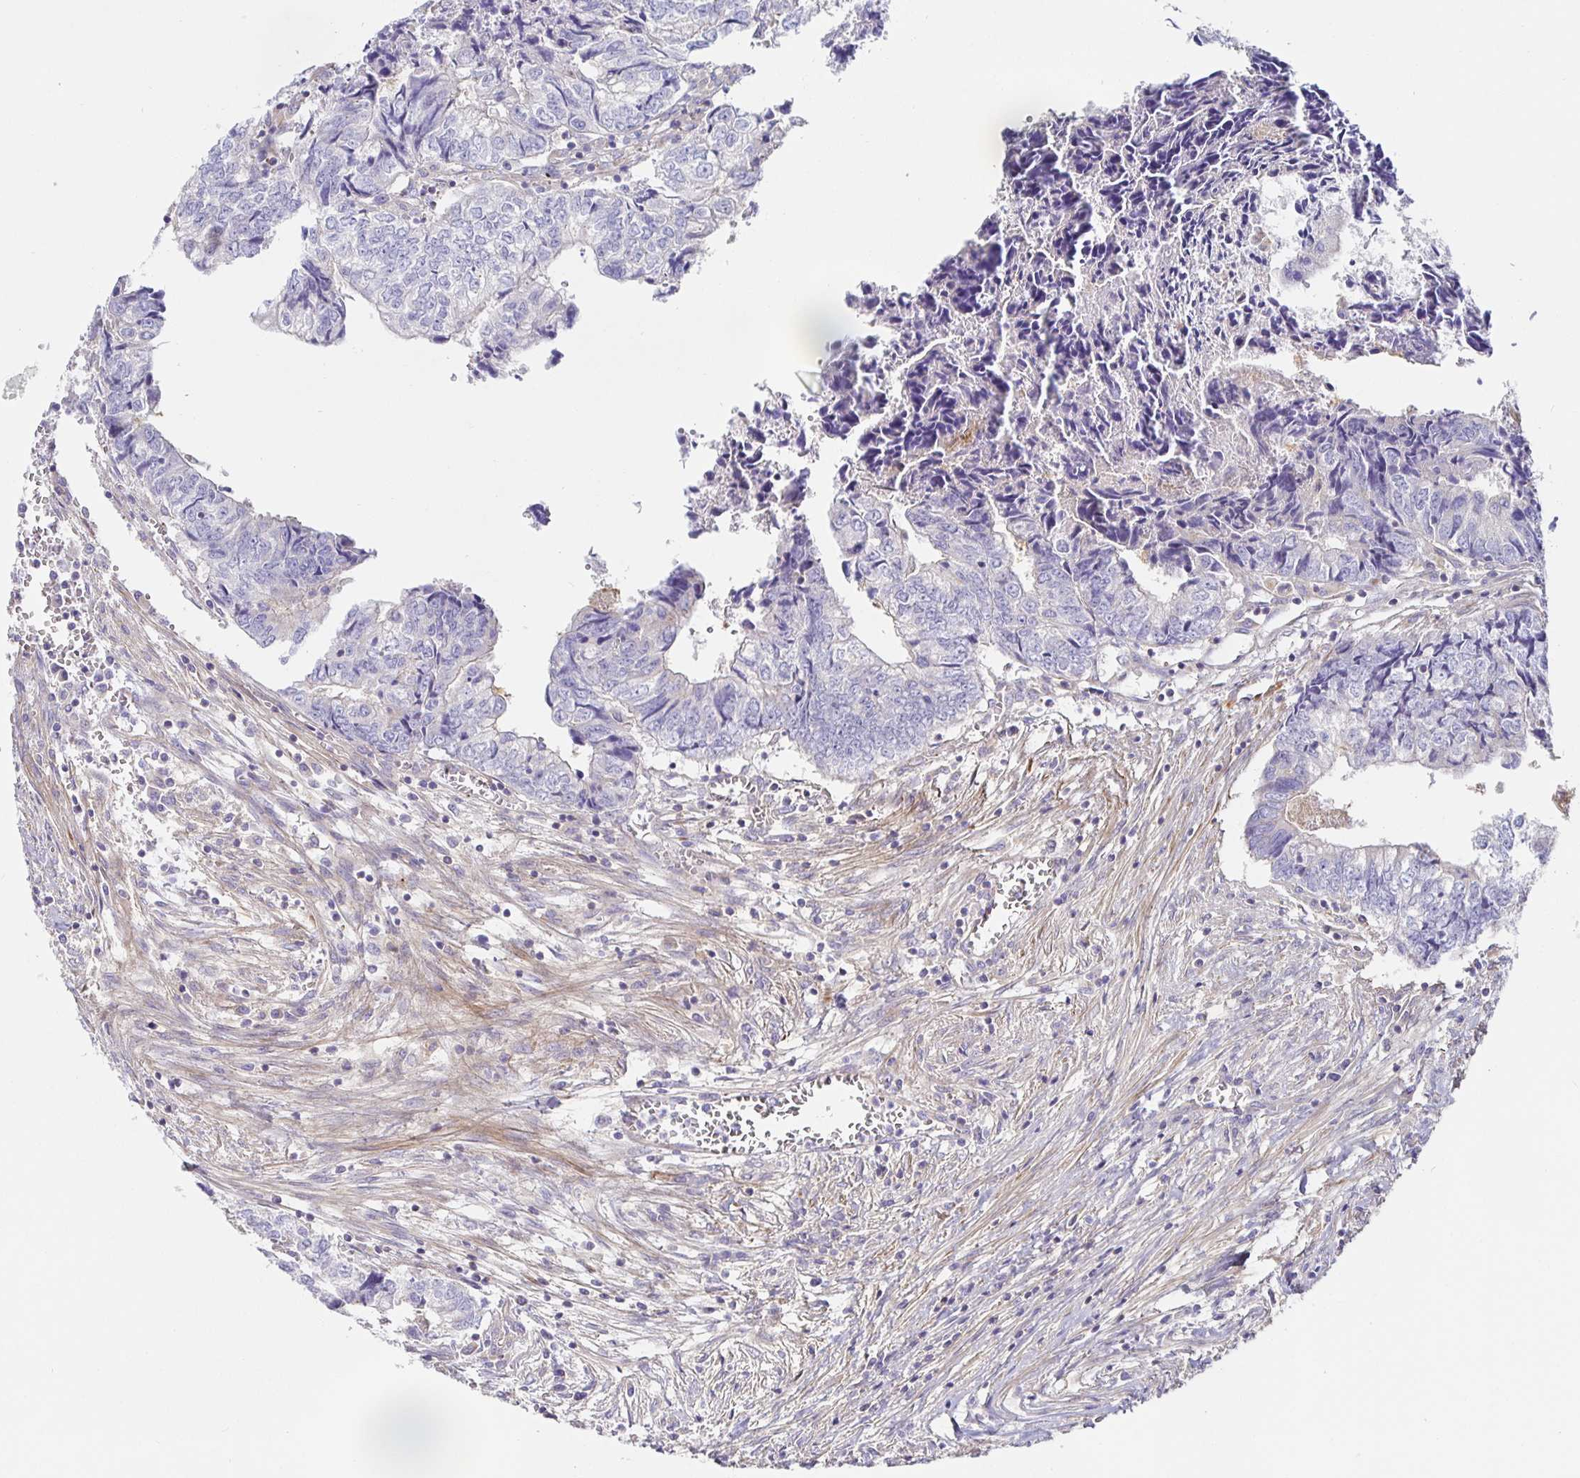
{"staining": {"intensity": "negative", "quantity": "none", "location": "none"}, "tissue": "colorectal cancer", "cell_type": "Tumor cells", "image_type": "cancer", "snomed": [{"axis": "morphology", "description": "Adenocarcinoma, NOS"}, {"axis": "topography", "description": "Colon"}], "caption": "An image of adenocarcinoma (colorectal) stained for a protein shows no brown staining in tumor cells.", "gene": "METTL22", "patient": {"sex": "male", "age": 86}}